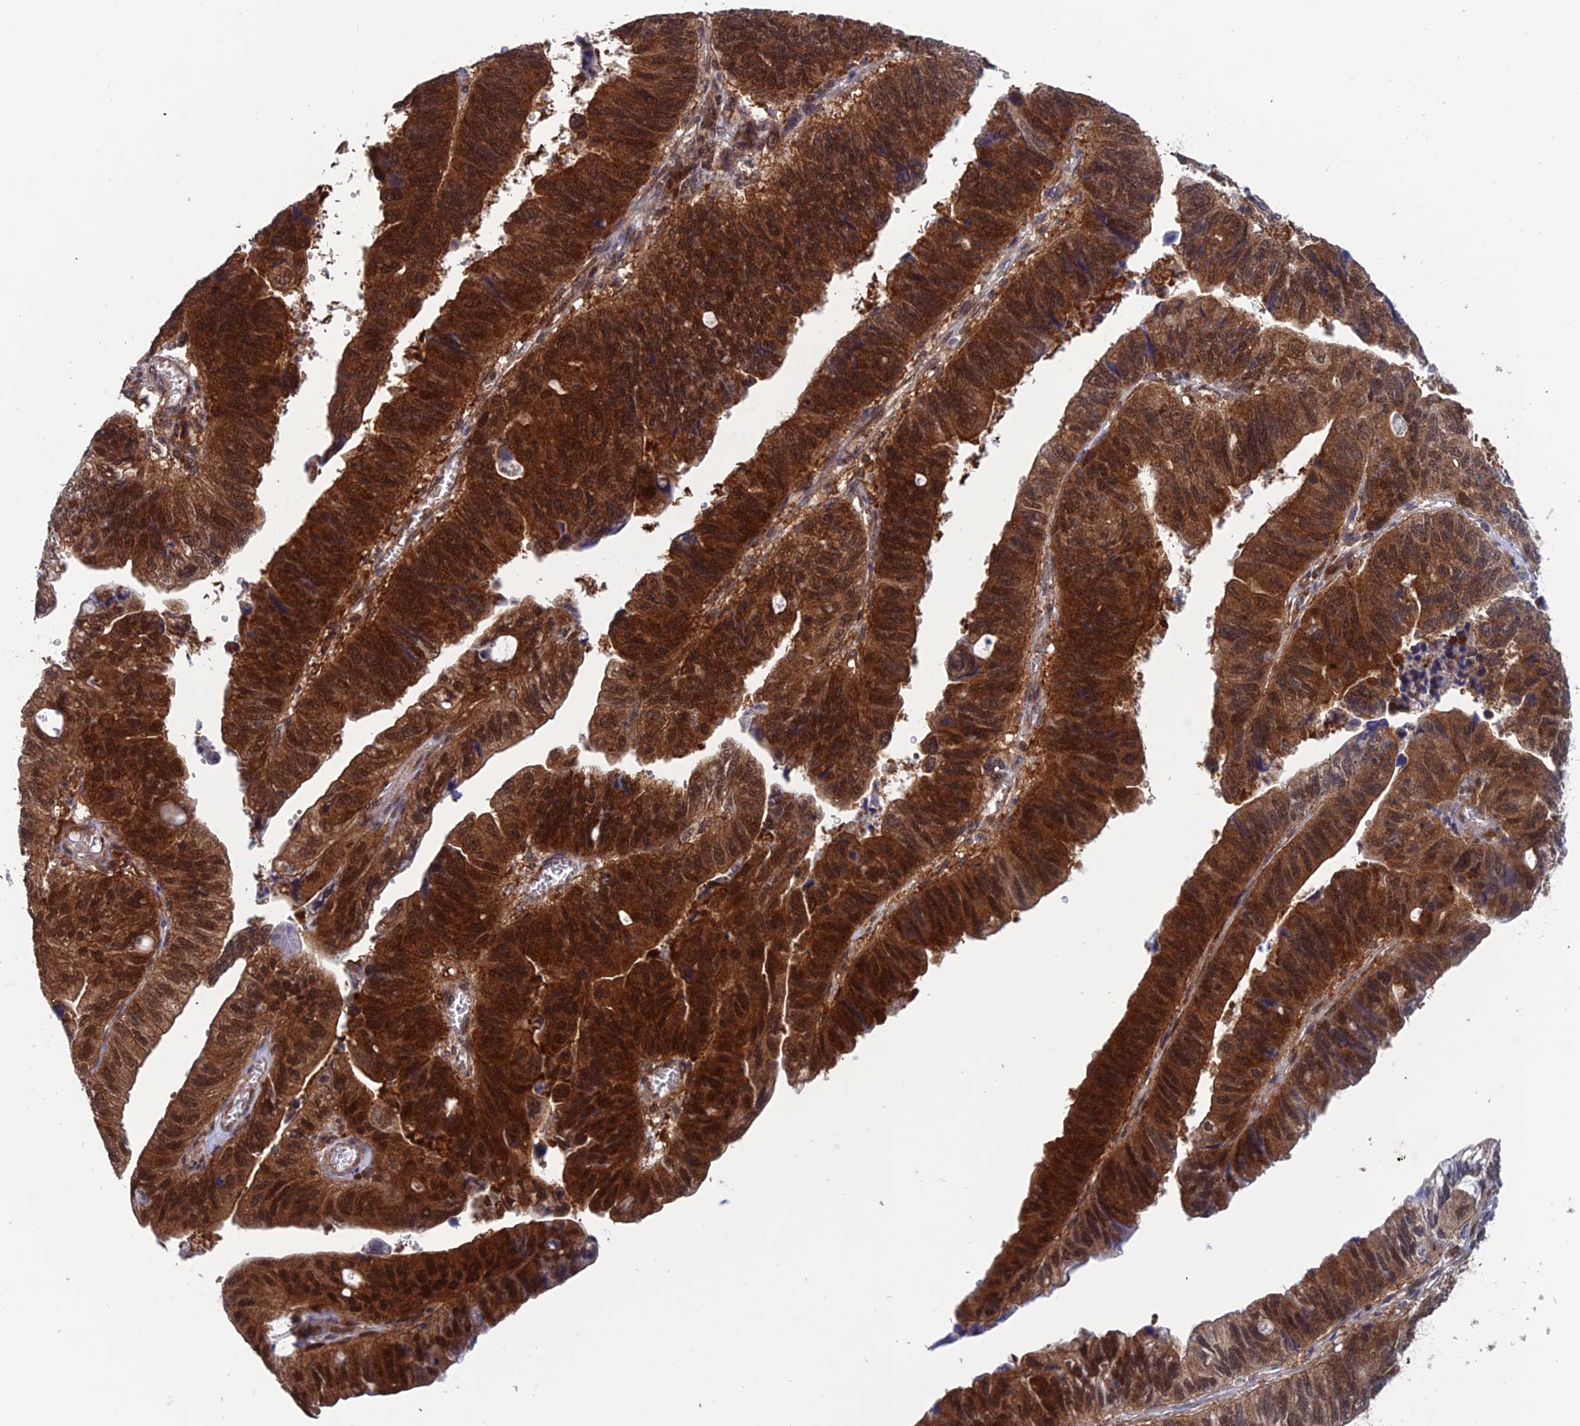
{"staining": {"intensity": "strong", "quantity": ">75%", "location": "cytoplasmic/membranous,nuclear"}, "tissue": "stomach cancer", "cell_type": "Tumor cells", "image_type": "cancer", "snomed": [{"axis": "morphology", "description": "Adenocarcinoma, NOS"}, {"axis": "topography", "description": "Stomach"}], "caption": "IHC photomicrograph of human stomach adenocarcinoma stained for a protein (brown), which demonstrates high levels of strong cytoplasmic/membranous and nuclear positivity in about >75% of tumor cells.", "gene": "IGBP1", "patient": {"sex": "male", "age": 59}}